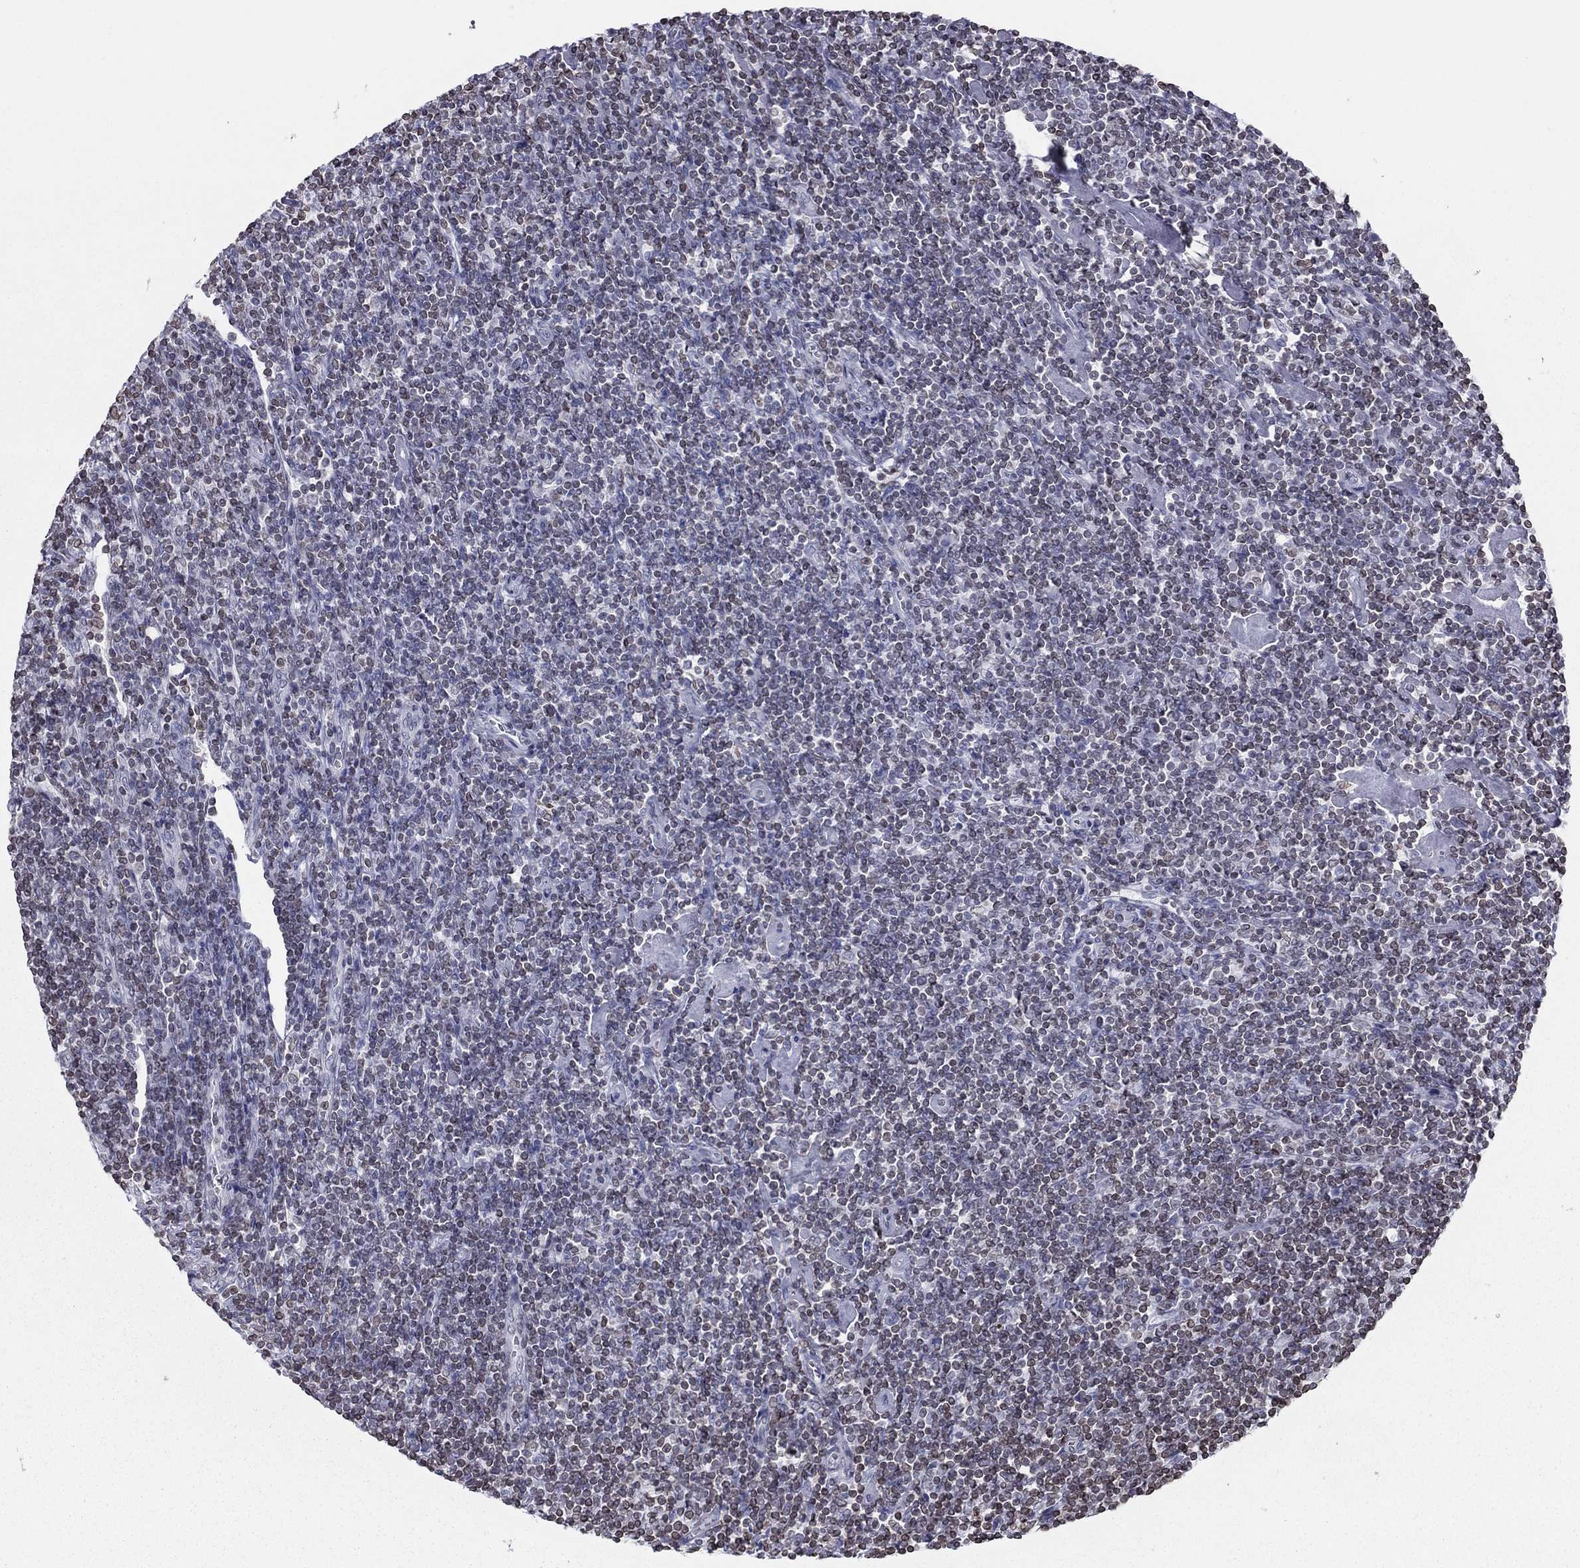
{"staining": {"intensity": "negative", "quantity": "none", "location": "none"}, "tissue": "lymphoma", "cell_type": "Tumor cells", "image_type": "cancer", "snomed": [{"axis": "morphology", "description": "Hodgkin's disease, NOS"}, {"axis": "topography", "description": "Lymph node"}], "caption": "DAB (3,3'-diaminobenzidine) immunohistochemical staining of Hodgkin's disease demonstrates no significant expression in tumor cells.", "gene": "ESPL1", "patient": {"sex": "male", "age": 40}}